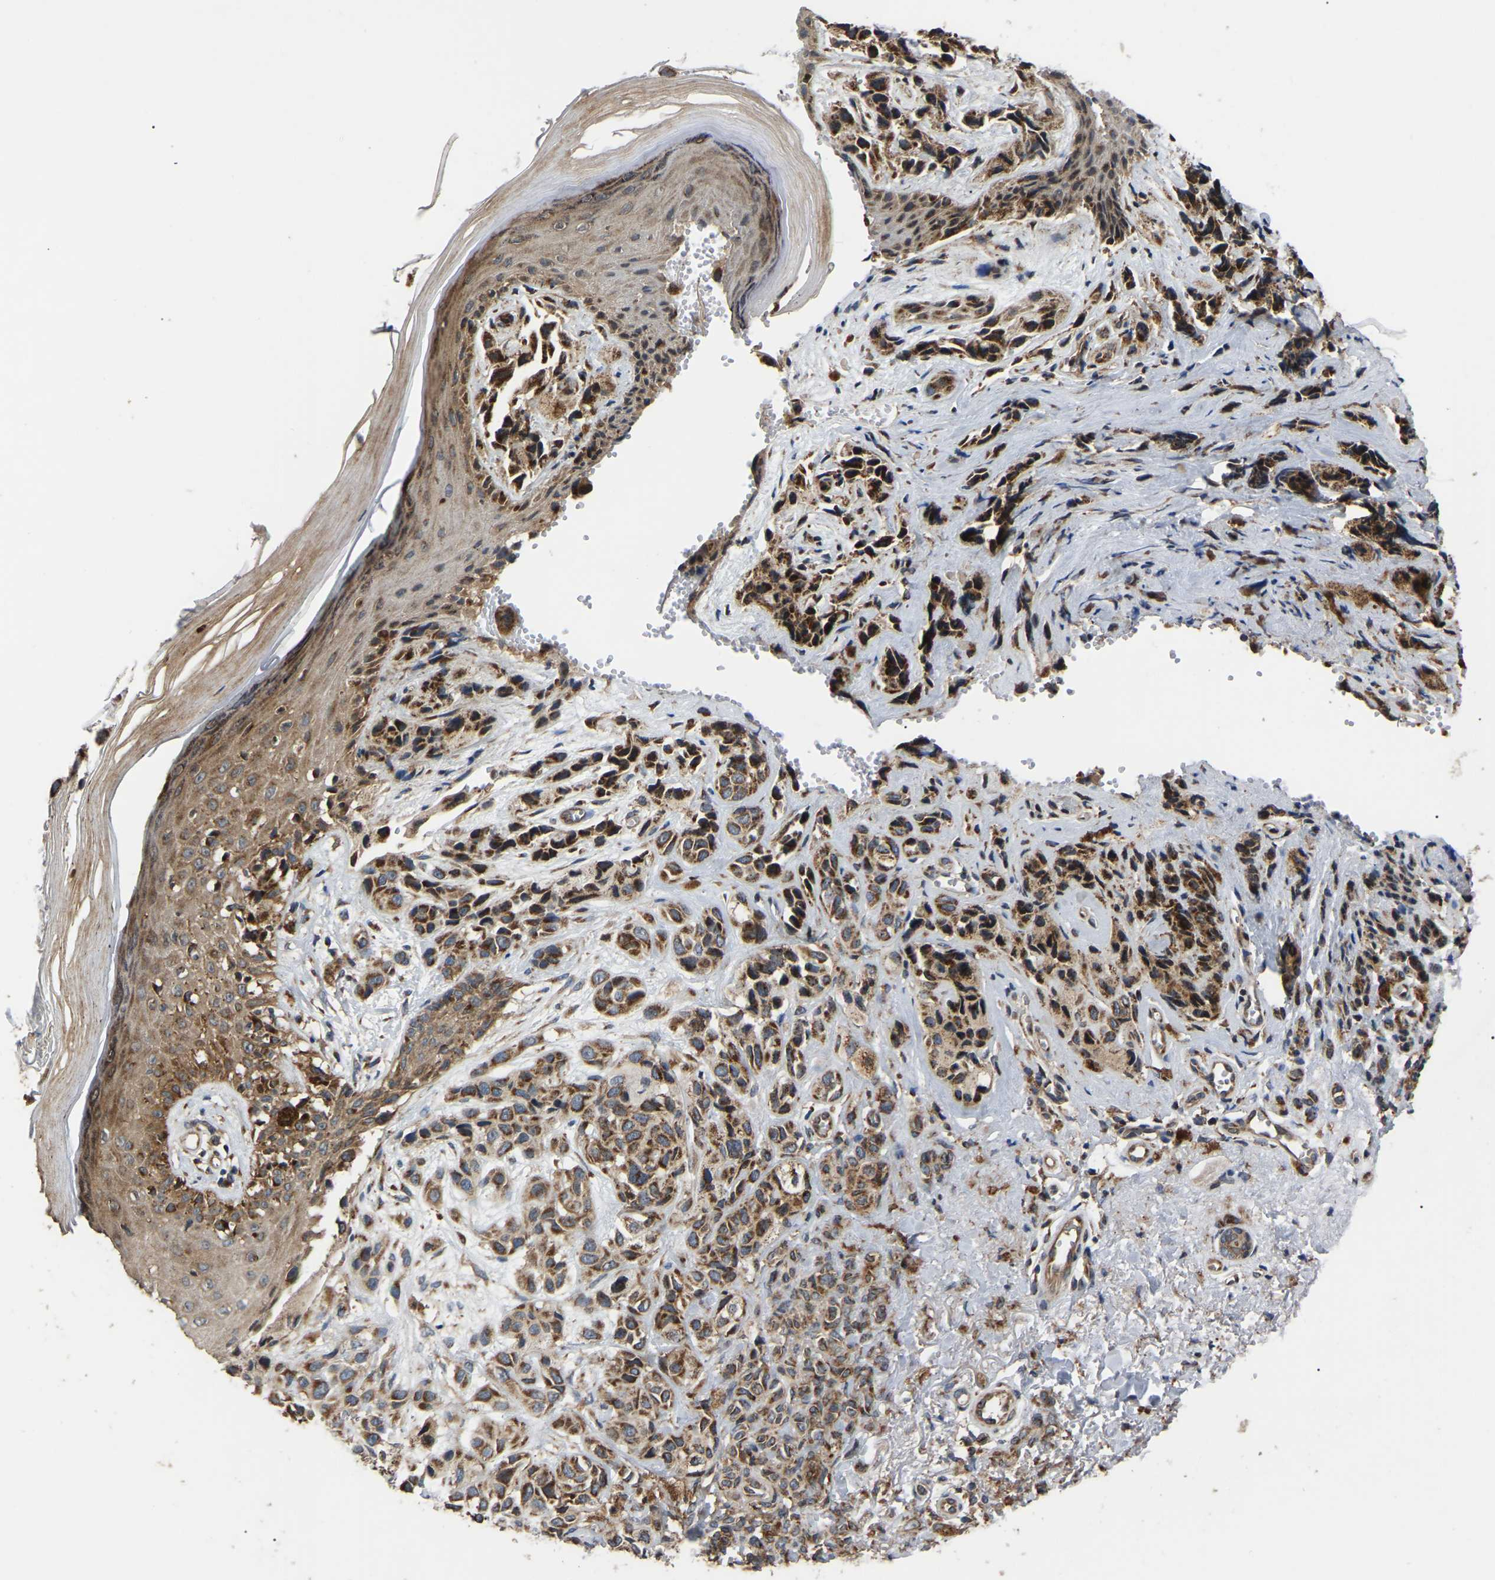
{"staining": {"intensity": "strong", "quantity": ">75%", "location": "cytoplasmic/membranous"}, "tissue": "melanoma", "cell_type": "Tumor cells", "image_type": "cancer", "snomed": [{"axis": "morphology", "description": "Malignant melanoma, NOS"}, {"axis": "topography", "description": "Skin"}], "caption": "This is an image of IHC staining of malignant melanoma, which shows strong staining in the cytoplasmic/membranous of tumor cells.", "gene": "GCC1", "patient": {"sex": "female", "age": 58}}